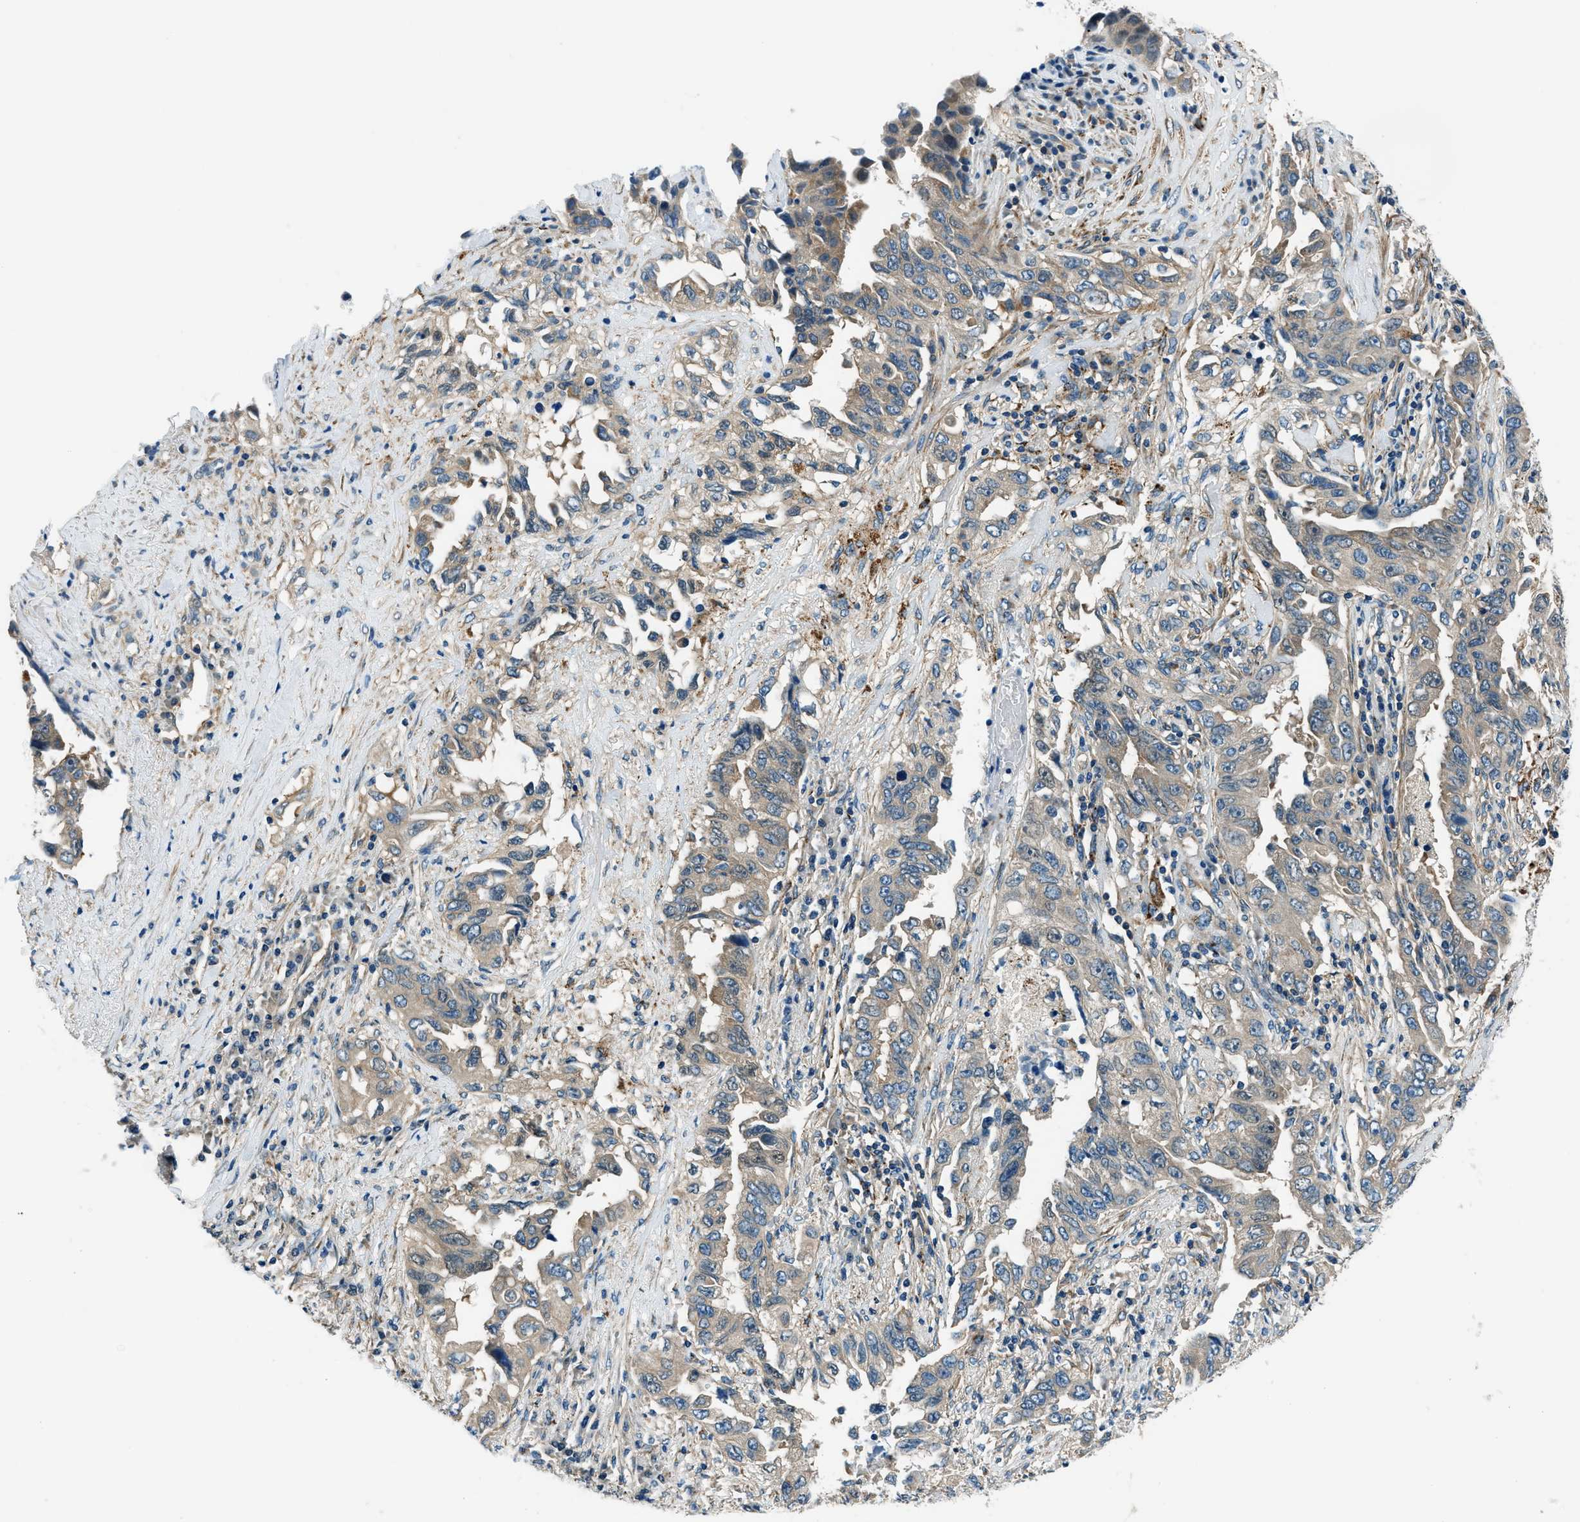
{"staining": {"intensity": "weak", "quantity": ">75%", "location": "cytoplasmic/membranous"}, "tissue": "lung cancer", "cell_type": "Tumor cells", "image_type": "cancer", "snomed": [{"axis": "morphology", "description": "Adenocarcinoma, NOS"}, {"axis": "topography", "description": "Lung"}], "caption": "A photomicrograph of human lung adenocarcinoma stained for a protein shows weak cytoplasmic/membranous brown staining in tumor cells. Nuclei are stained in blue.", "gene": "SLC19A2", "patient": {"sex": "female", "age": 51}}